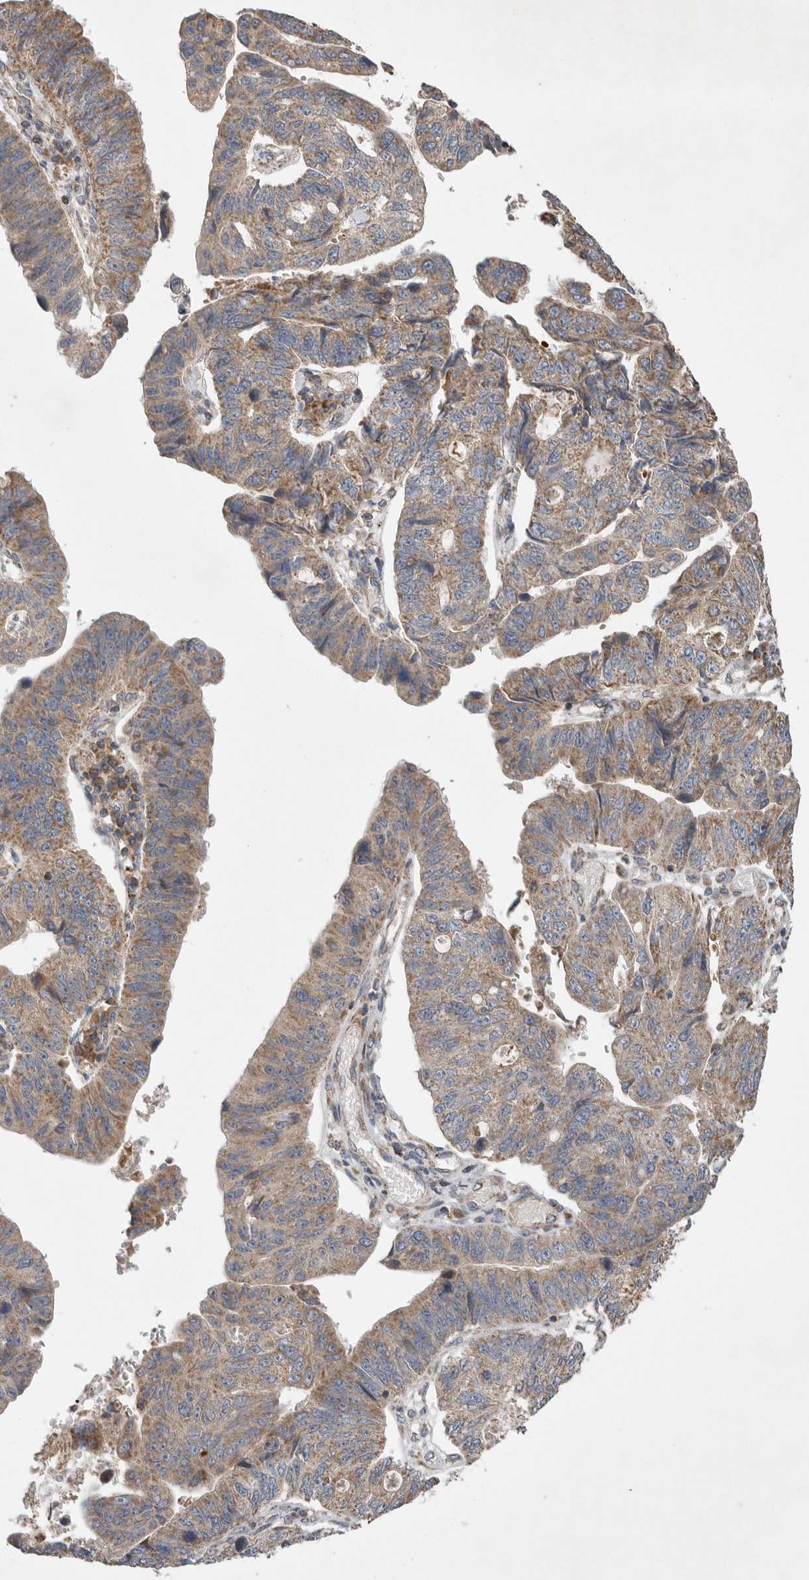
{"staining": {"intensity": "moderate", "quantity": ">75%", "location": "cytoplasmic/membranous"}, "tissue": "stomach cancer", "cell_type": "Tumor cells", "image_type": "cancer", "snomed": [{"axis": "morphology", "description": "Adenocarcinoma, NOS"}, {"axis": "topography", "description": "Stomach"}], "caption": "Immunohistochemical staining of stomach cancer shows moderate cytoplasmic/membranous protein staining in about >75% of tumor cells.", "gene": "KIF21B", "patient": {"sex": "male", "age": 59}}